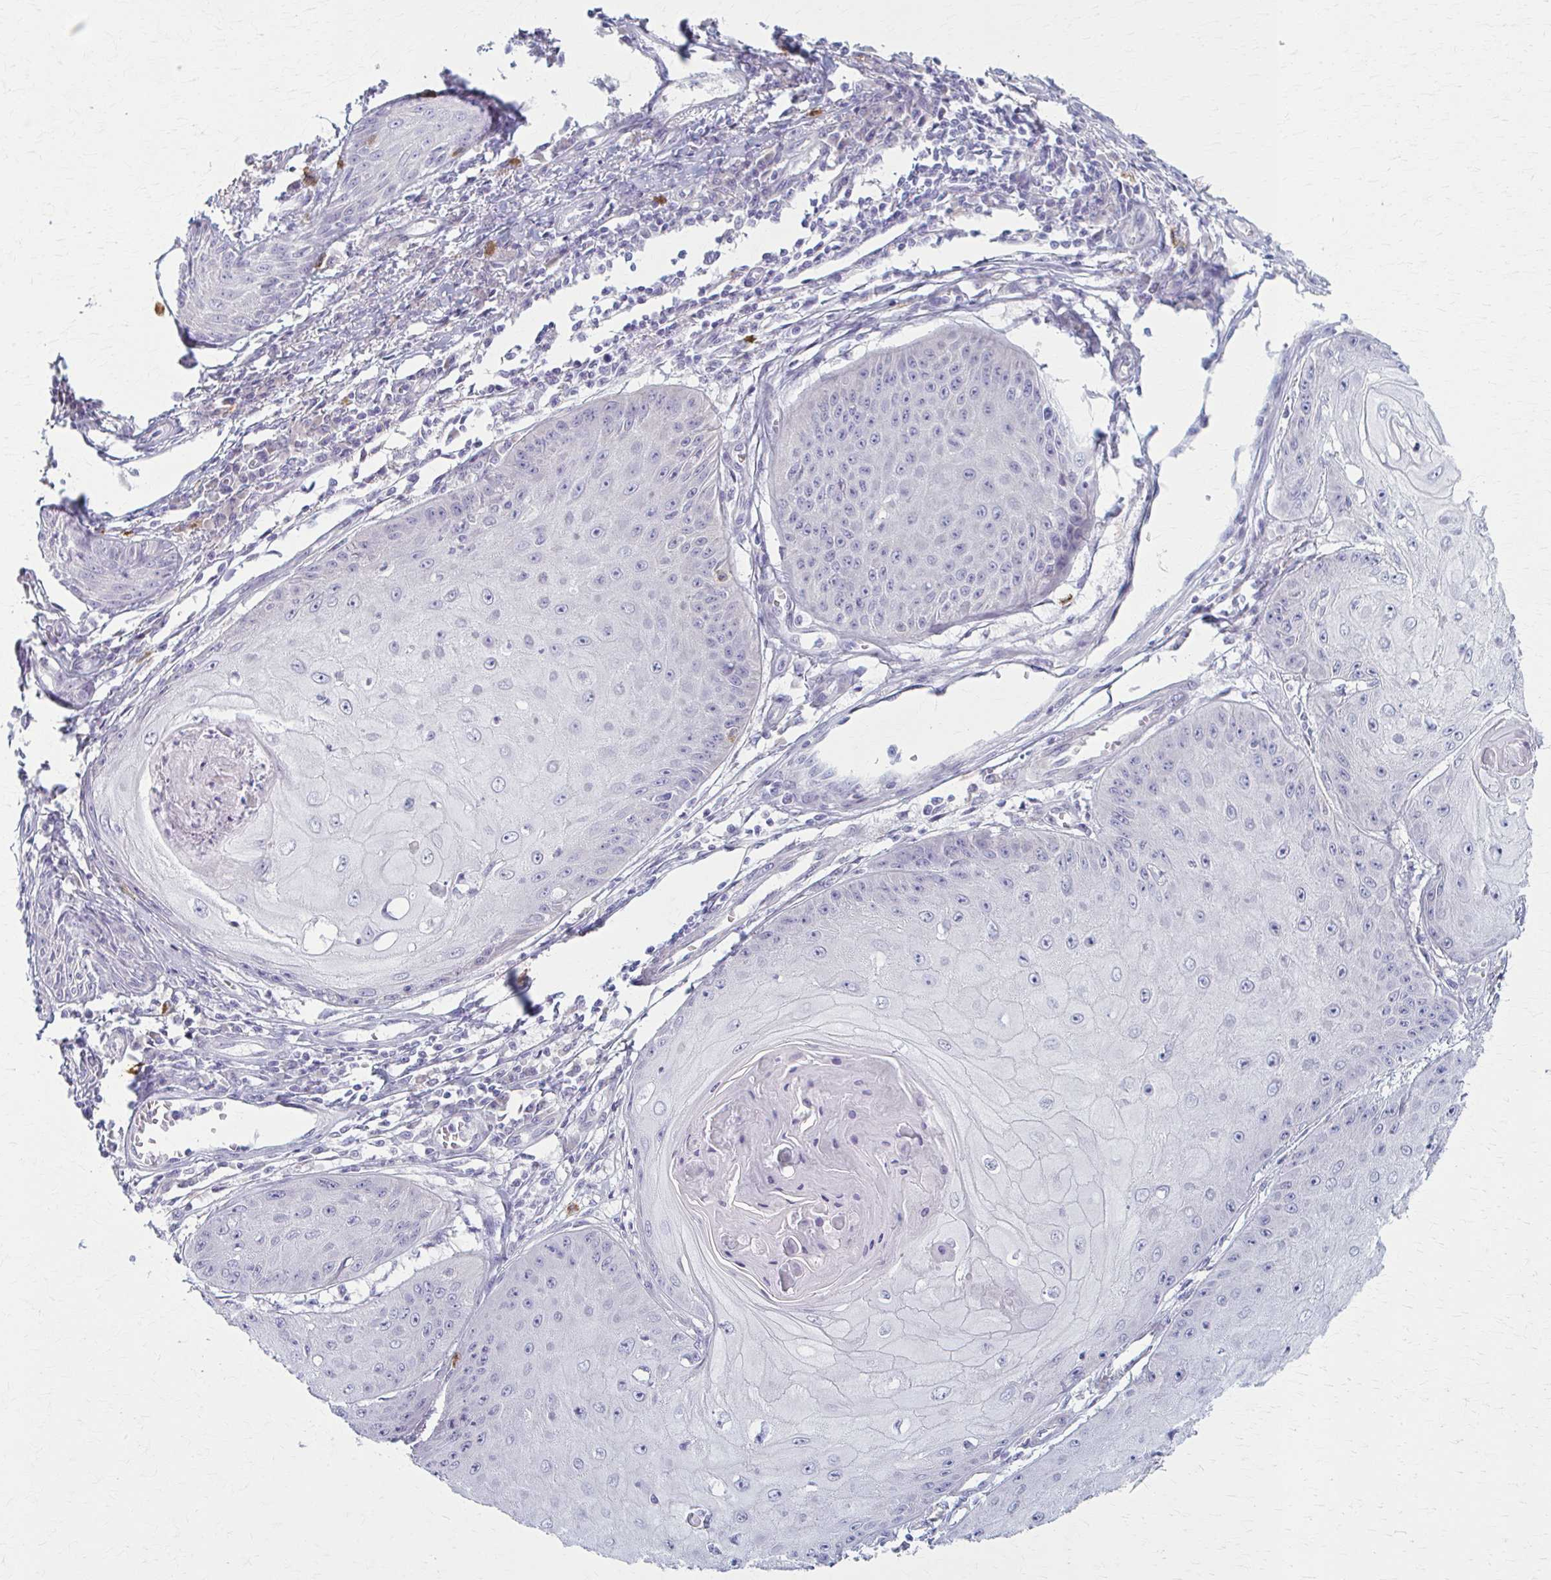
{"staining": {"intensity": "negative", "quantity": "none", "location": "none"}, "tissue": "skin cancer", "cell_type": "Tumor cells", "image_type": "cancer", "snomed": [{"axis": "morphology", "description": "Squamous cell carcinoma, NOS"}, {"axis": "topography", "description": "Skin"}], "caption": "Immunohistochemical staining of human skin cancer (squamous cell carcinoma) displays no significant positivity in tumor cells.", "gene": "PRKRA", "patient": {"sex": "male", "age": 70}}